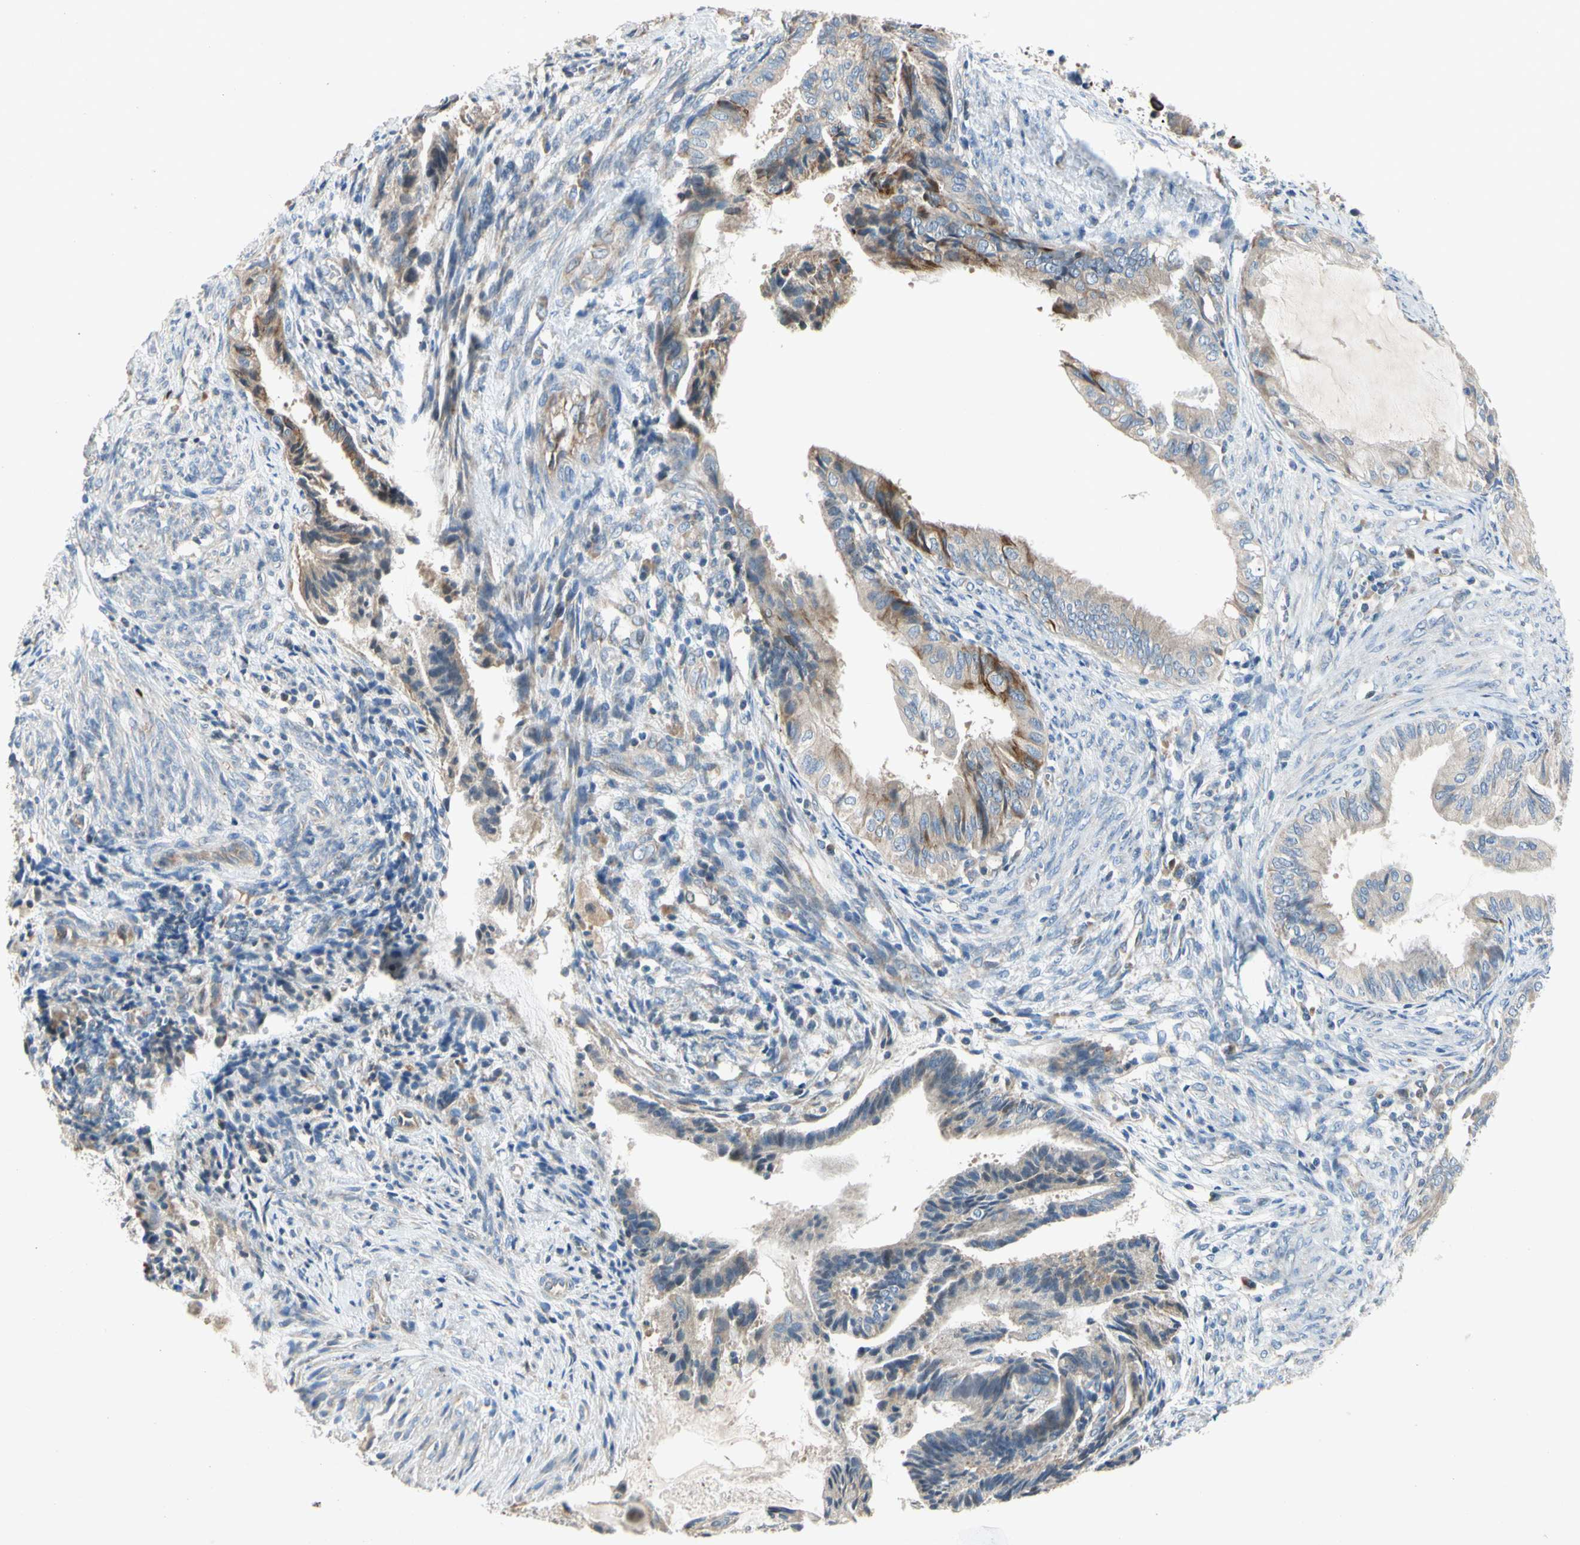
{"staining": {"intensity": "moderate", "quantity": "<25%", "location": "cytoplasmic/membranous"}, "tissue": "endometrial cancer", "cell_type": "Tumor cells", "image_type": "cancer", "snomed": [{"axis": "morphology", "description": "Adenocarcinoma, NOS"}, {"axis": "topography", "description": "Endometrium"}], "caption": "Endometrial adenocarcinoma stained for a protein (brown) reveals moderate cytoplasmic/membranous positive staining in about <25% of tumor cells.", "gene": "KLHDC8B", "patient": {"sex": "female", "age": 86}}